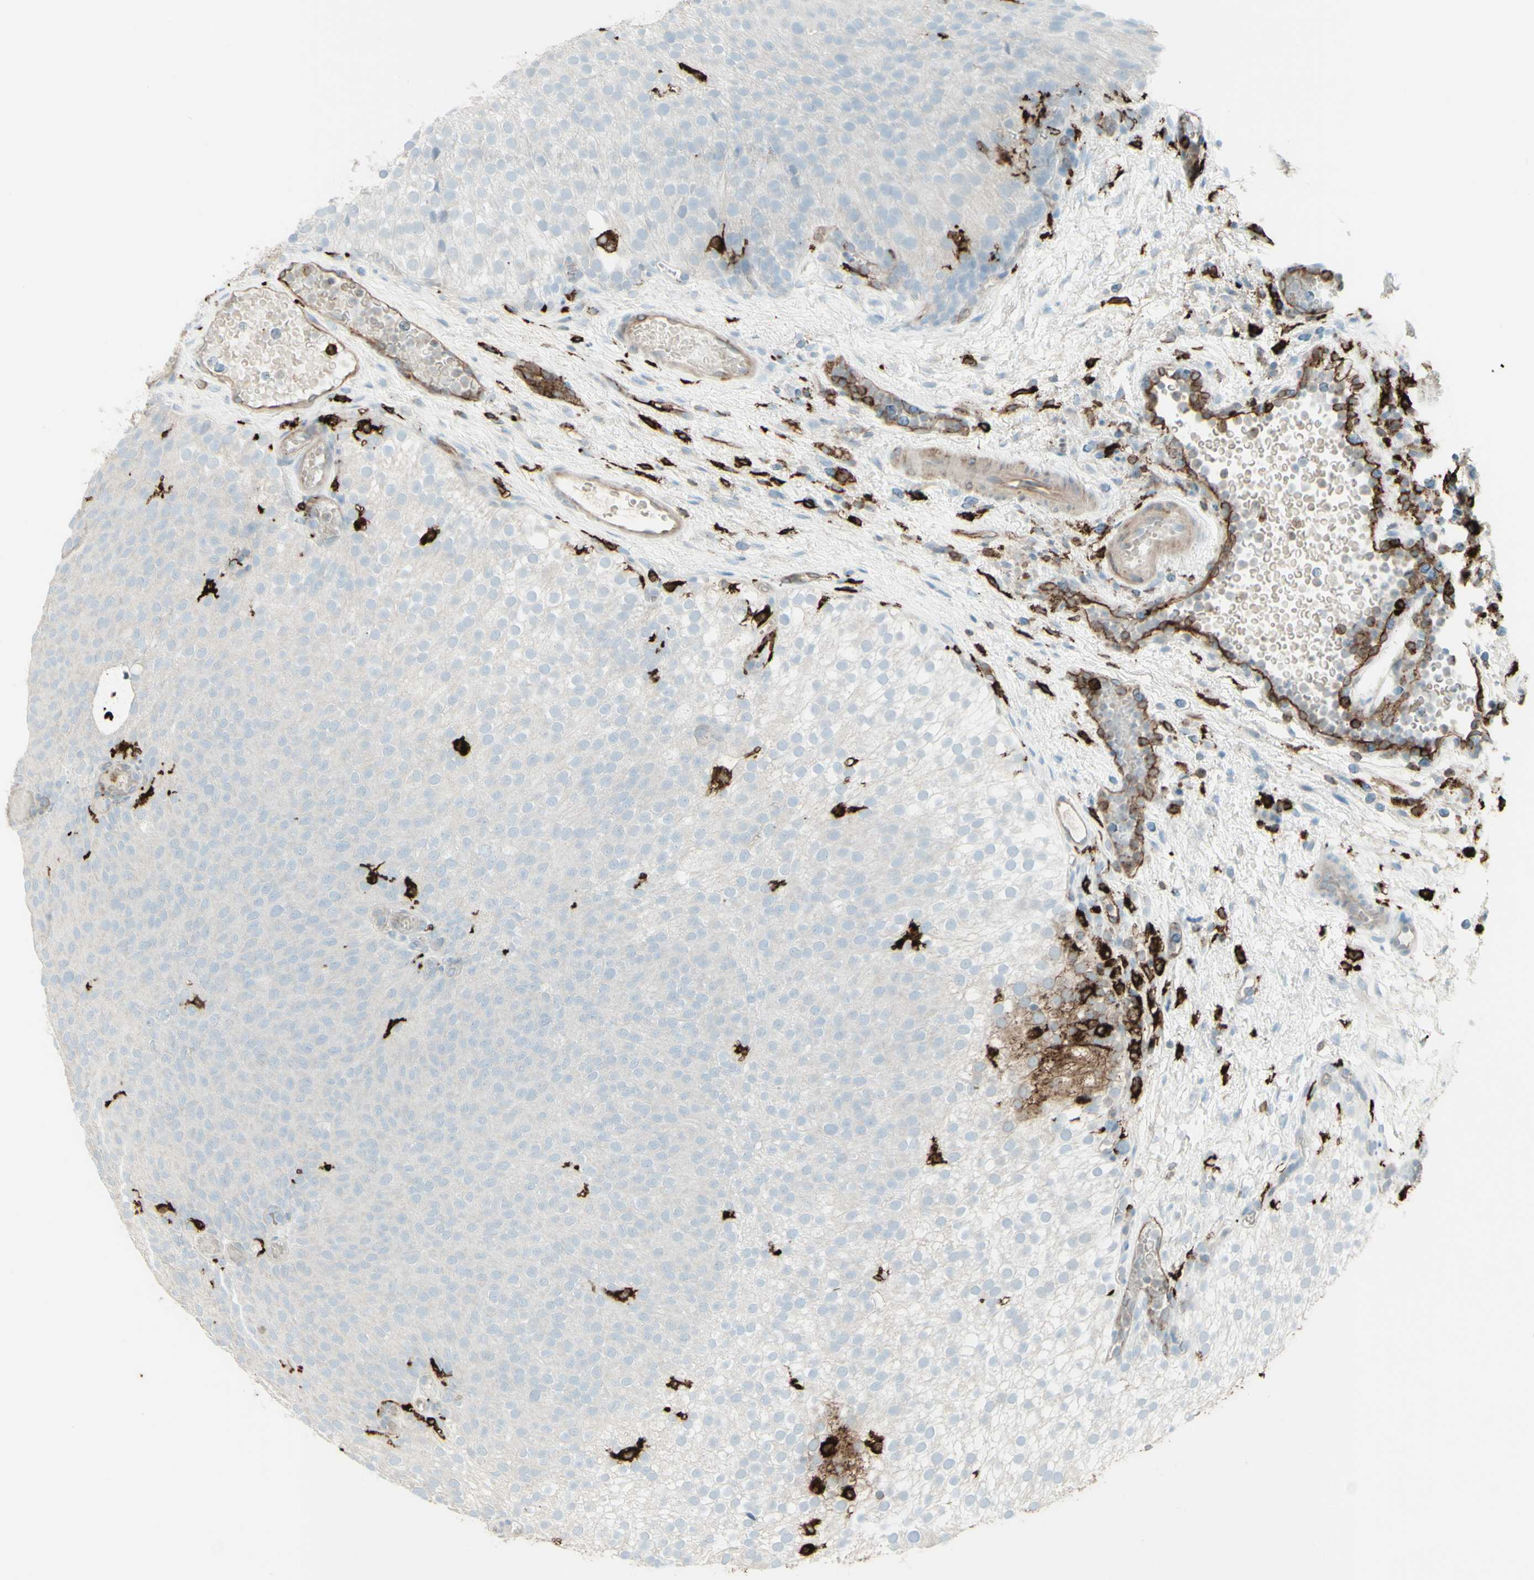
{"staining": {"intensity": "negative", "quantity": "none", "location": "none"}, "tissue": "urothelial cancer", "cell_type": "Tumor cells", "image_type": "cancer", "snomed": [{"axis": "morphology", "description": "Urothelial carcinoma, Low grade"}, {"axis": "topography", "description": "Urinary bladder"}], "caption": "A high-resolution micrograph shows immunohistochemistry staining of urothelial cancer, which displays no significant staining in tumor cells.", "gene": "HLA-DPB1", "patient": {"sex": "male", "age": 78}}